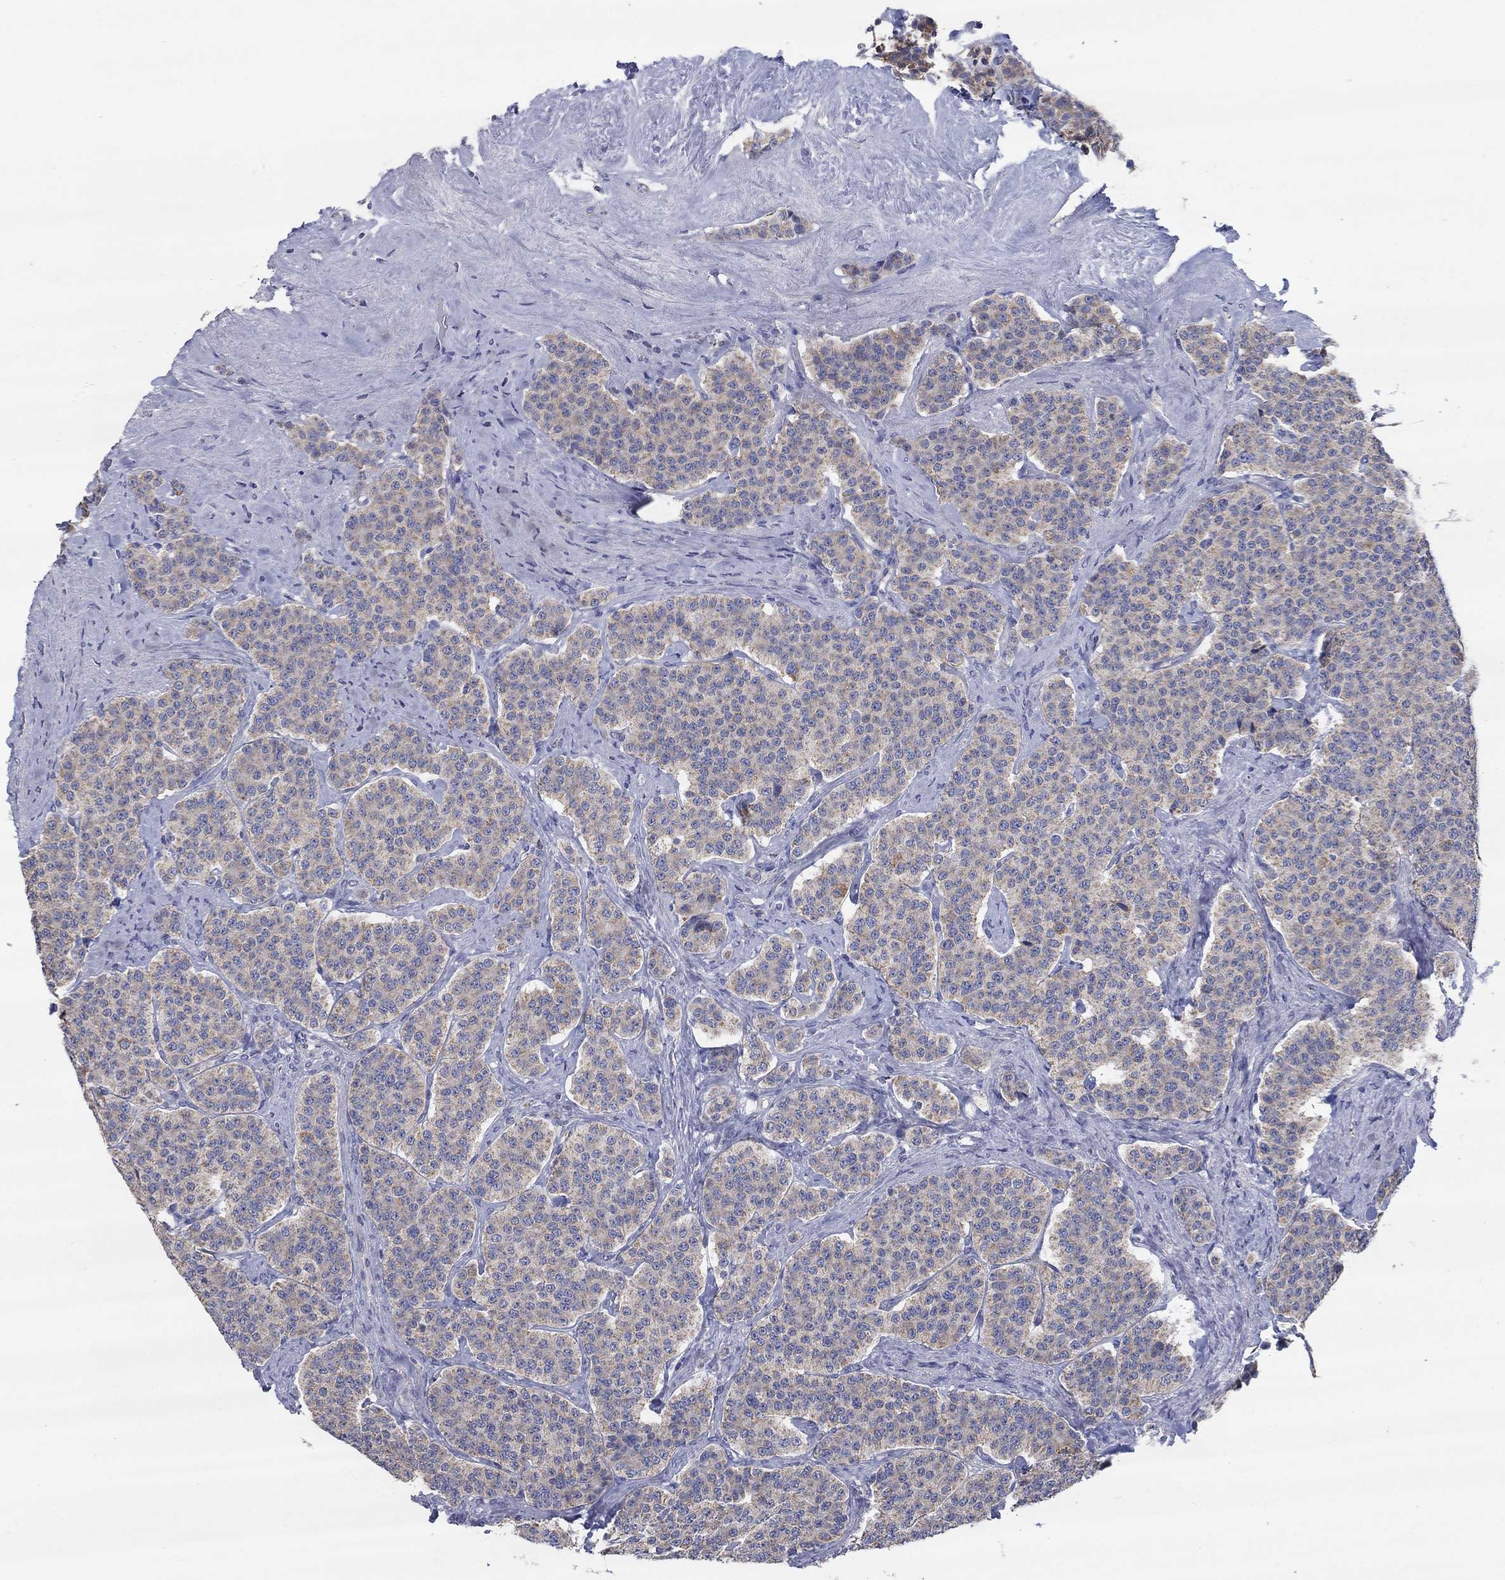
{"staining": {"intensity": "weak", "quantity": ">75%", "location": "cytoplasmic/membranous"}, "tissue": "carcinoid", "cell_type": "Tumor cells", "image_type": "cancer", "snomed": [{"axis": "morphology", "description": "Carcinoid, malignant, NOS"}, {"axis": "topography", "description": "Small intestine"}], "caption": "A brown stain shows weak cytoplasmic/membranous positivity of a protein in human malignant carcinoid tumor cells.", "gene": "C9orf85", "patient": {"sex": "female", "age": 58}}